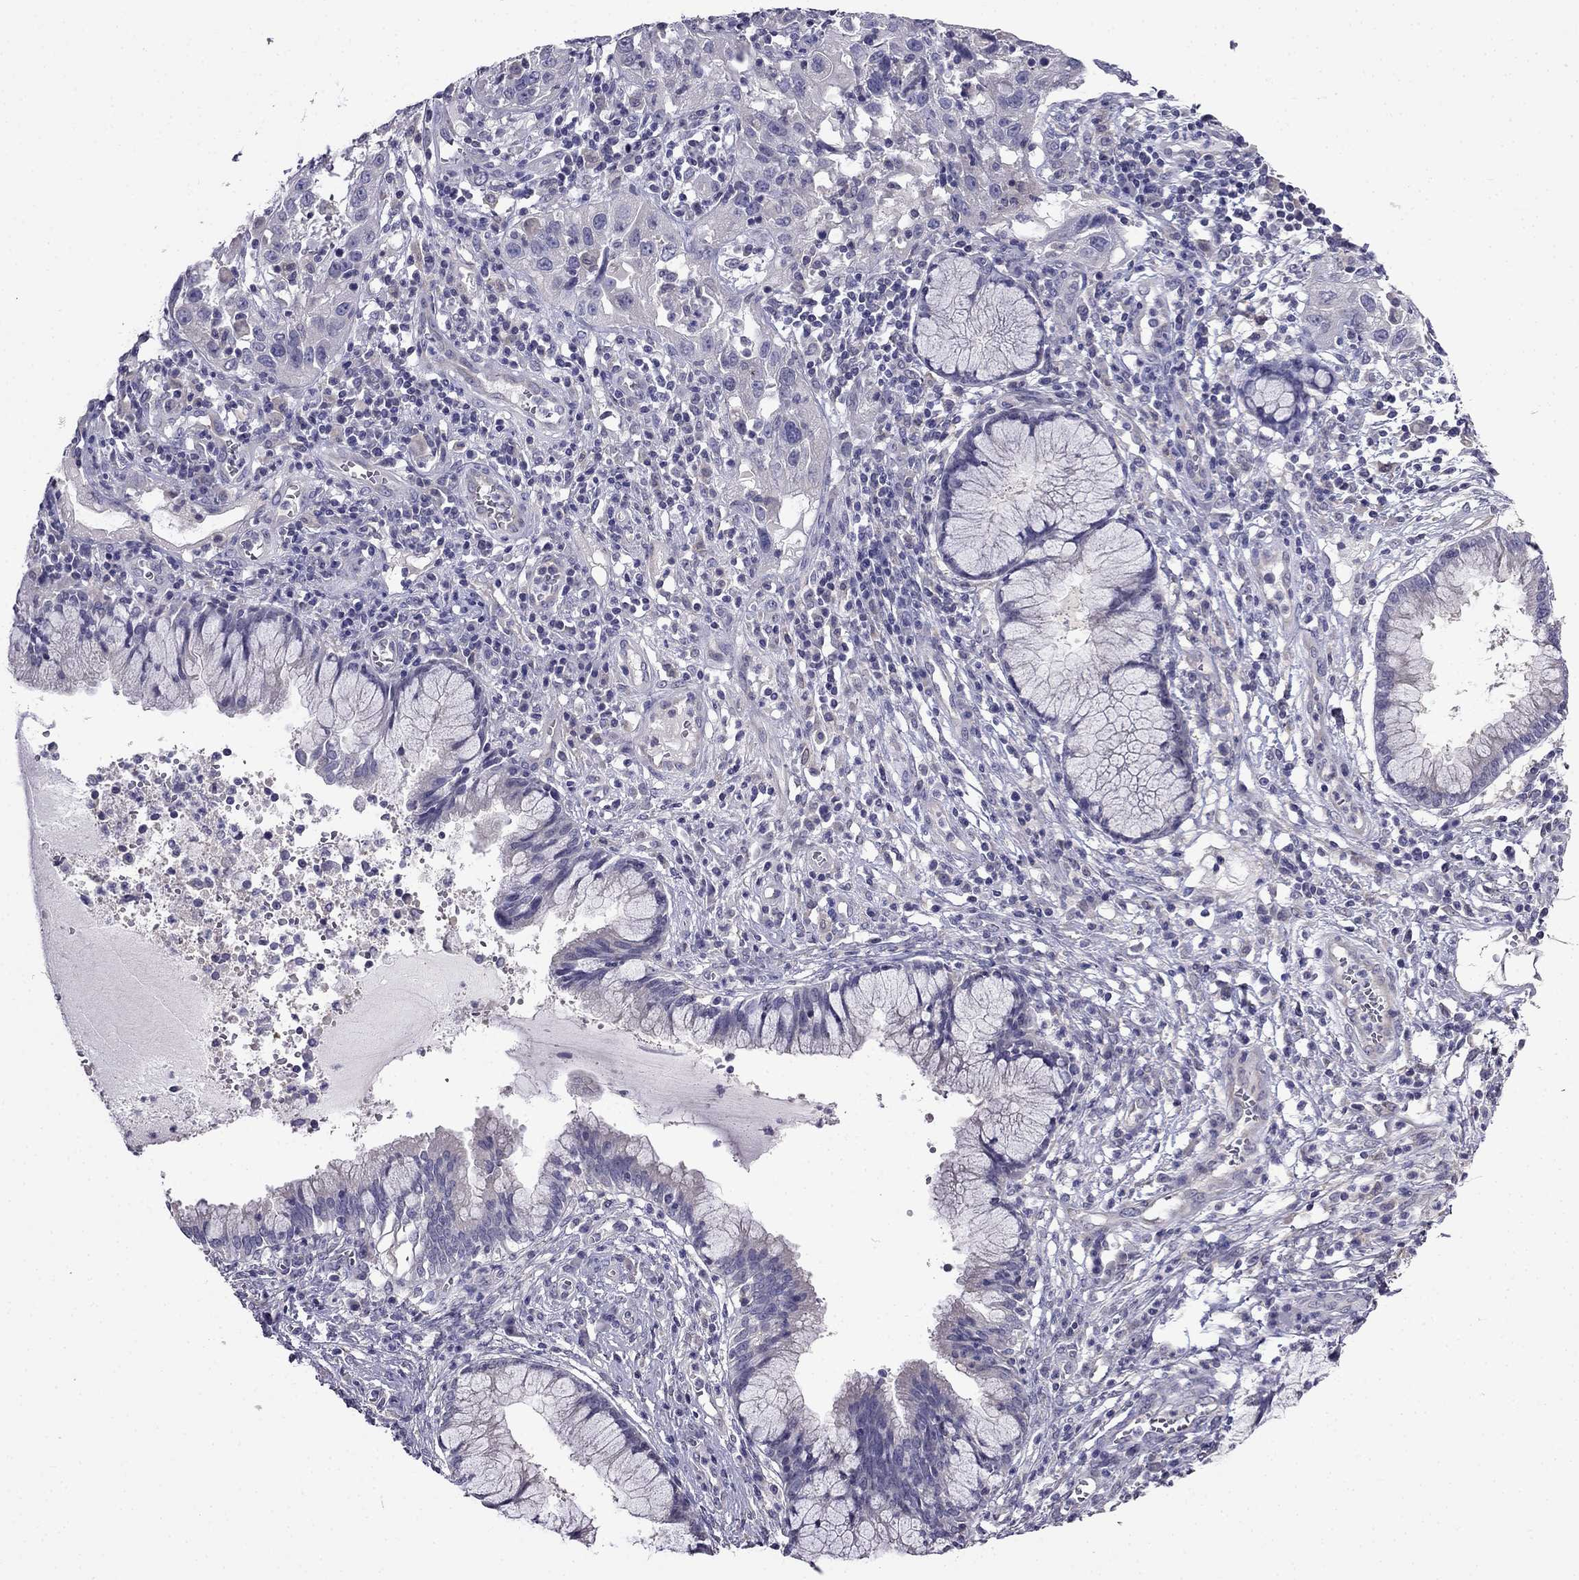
{"staining": {"intensity": "negative", "quantity": "none", "location": "none"}, "tissue": "cervical cancer", "cell_type": "Tumor cells", "image_type": "cancer", "snomed": [{"axis": "morphology", "description": "Squamous cell carcinoma, NOS"}, {"axis": "topography", "description": "Cervix"}], "caption": "DAB immunohistochemical staining of cervical cancer displays no significant positivity in tumor cells.", "gene": "SCNN1D", "patient": {"sex": "female", "age": 32}}